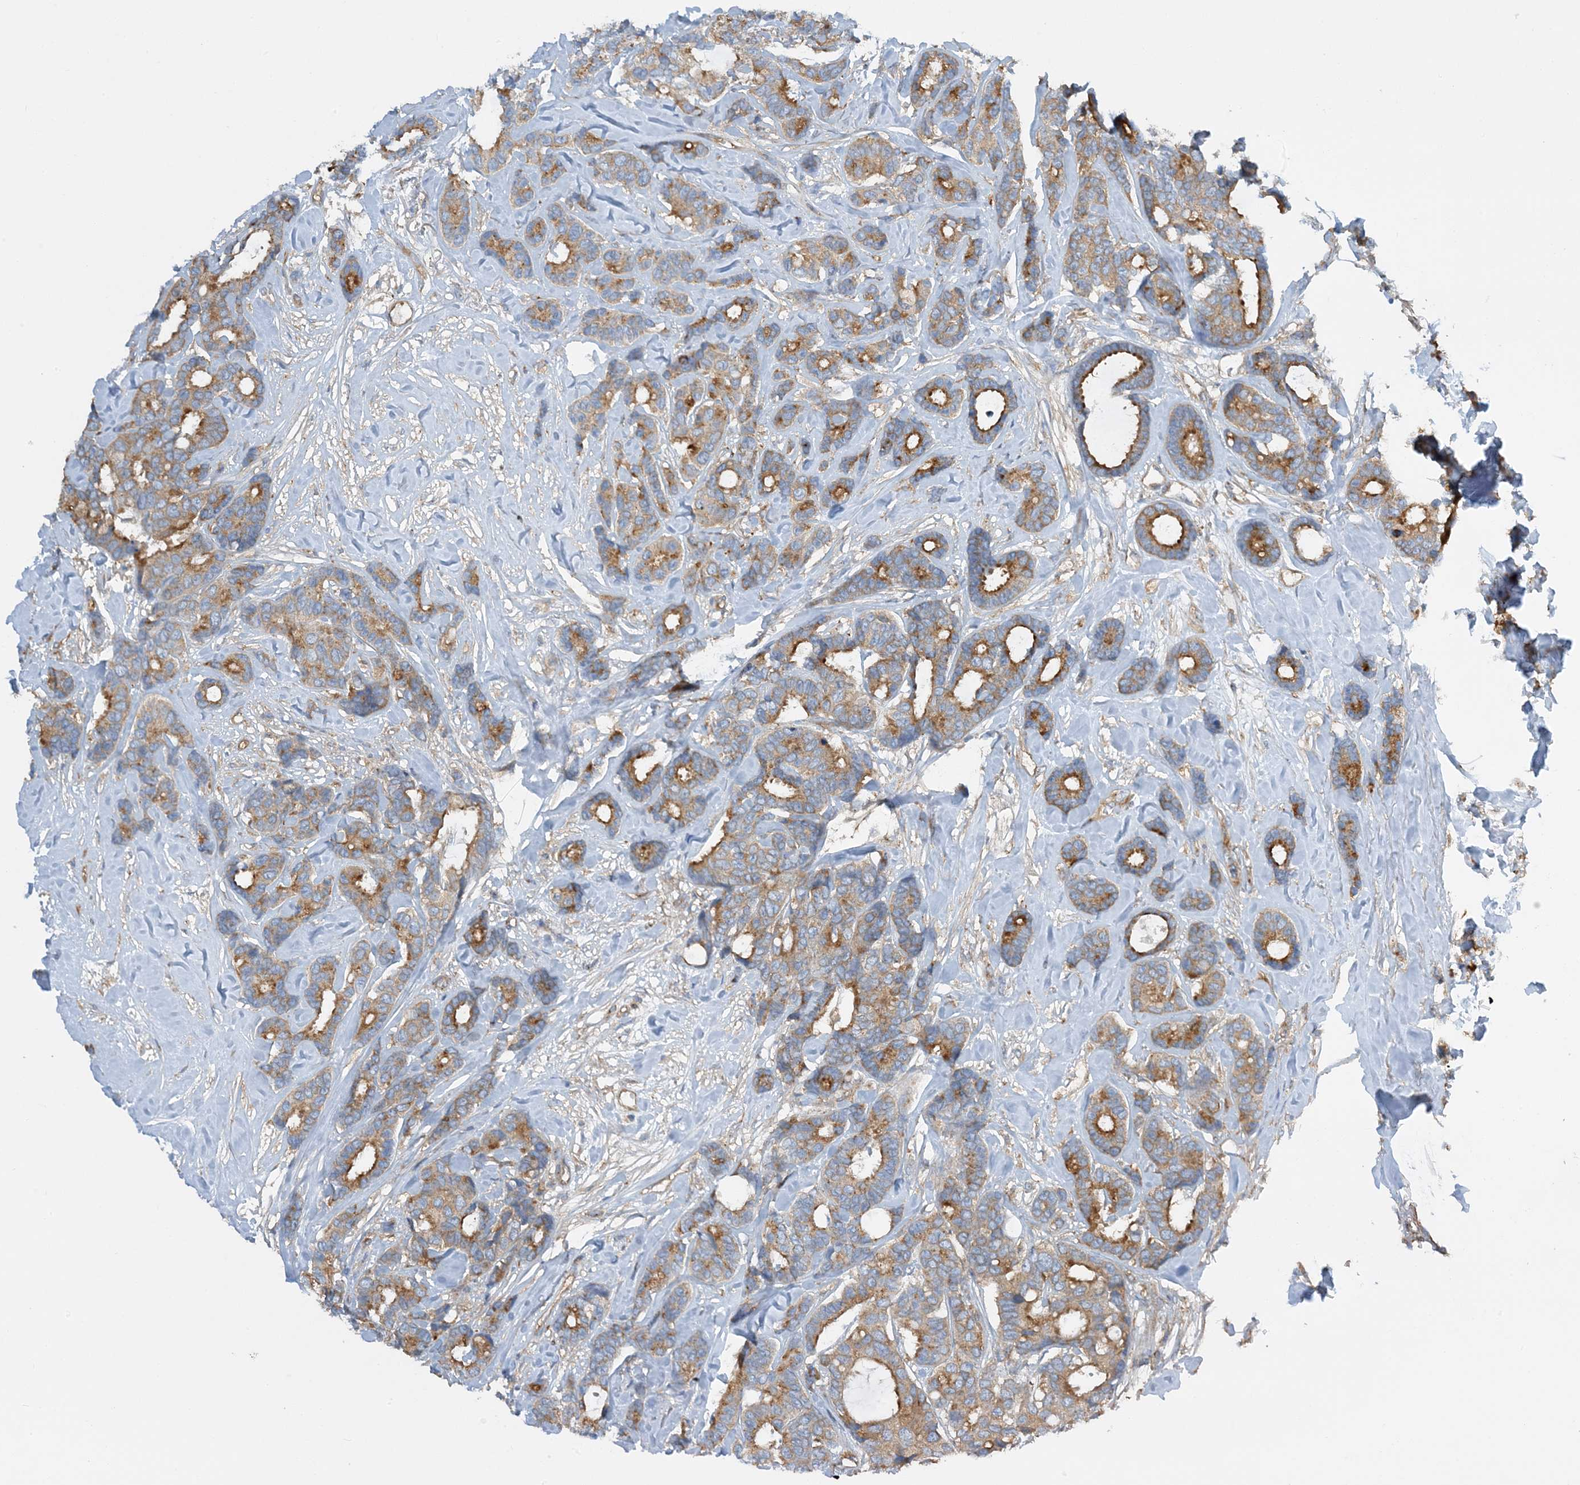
{"staining": {"intensity": "moderate", "quantity": ">75%", "location": "cytoplasmic/membranous"}, "tissue": "breast cancer", "cell_type": "Tumor cells", "image_type": "cancer", "snomed": [{"axis": "morphology", "description": "Duct carcinoma"}, {"axis": "topography", "description": "Breast"}], "caption": "Protein expression analysis of breast cancer reveals moderate cytoplasmic/membranous expression in approximately >75% of tumor cells. (DAB IHC with brightfield microscopy, high magnification).", "gene": "SIDT1", "patient": {"sex": "female", "age": 87}}